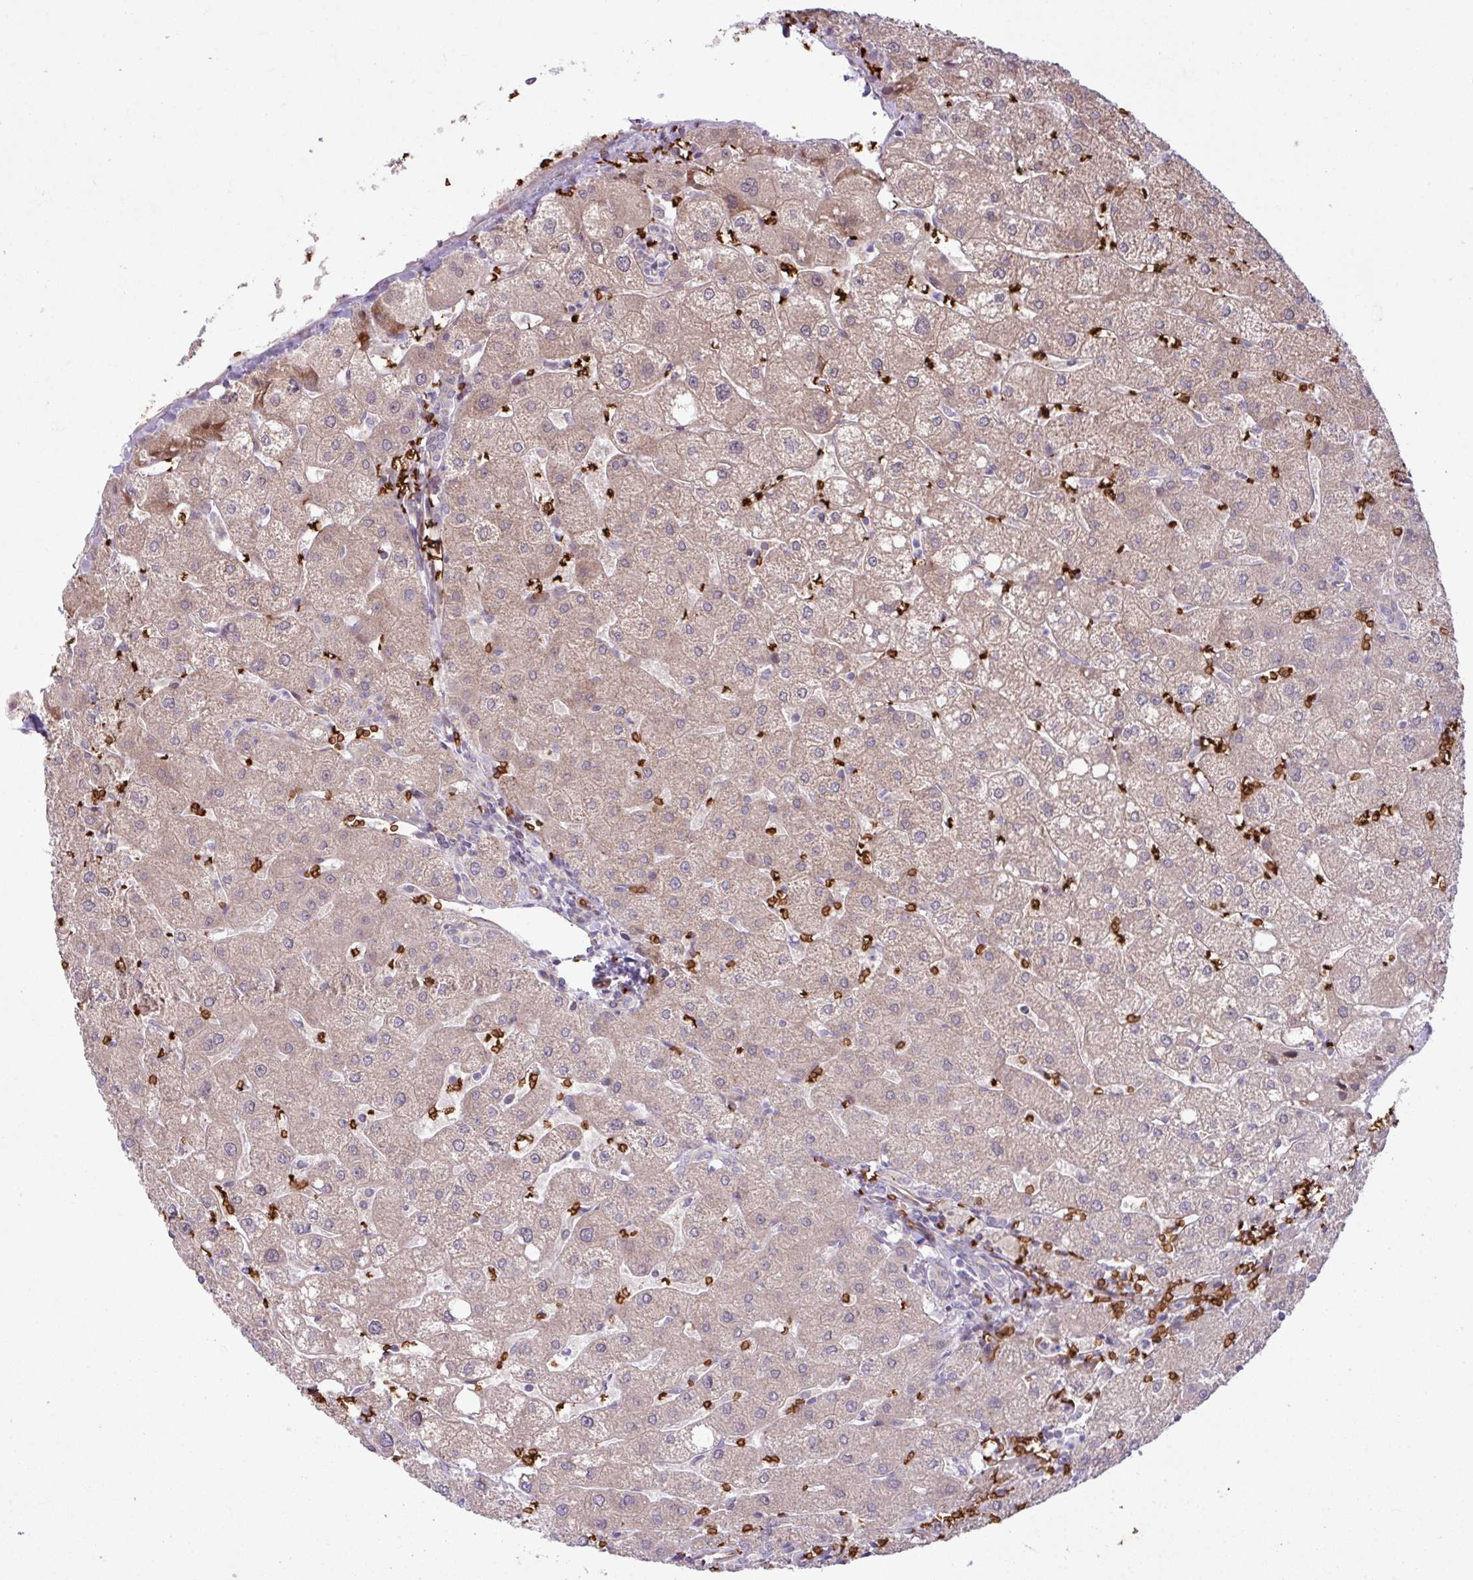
{"staining": {"intensity": "negative", "quantity": "none", "location": "none"}, "tissue": "liver", "cell_type": "Cholangiocytes", "image_type": "normal", "snomed": [{"axis": "morphology", "description": "Normal tissue, NOS"}, {"axis": "topography", "description": "Liver"}], "caption": "Benign liver was stained to show a protein in brown. There is no significant staining in cholangiocytes. (Brightfield microscopy of DAB (3,3'-diaminobenzidine) immunohistochemistry (IHC) at high magnification).", "gene": "RAD21L1", "patient": {"sex": "male", "age": 67}}